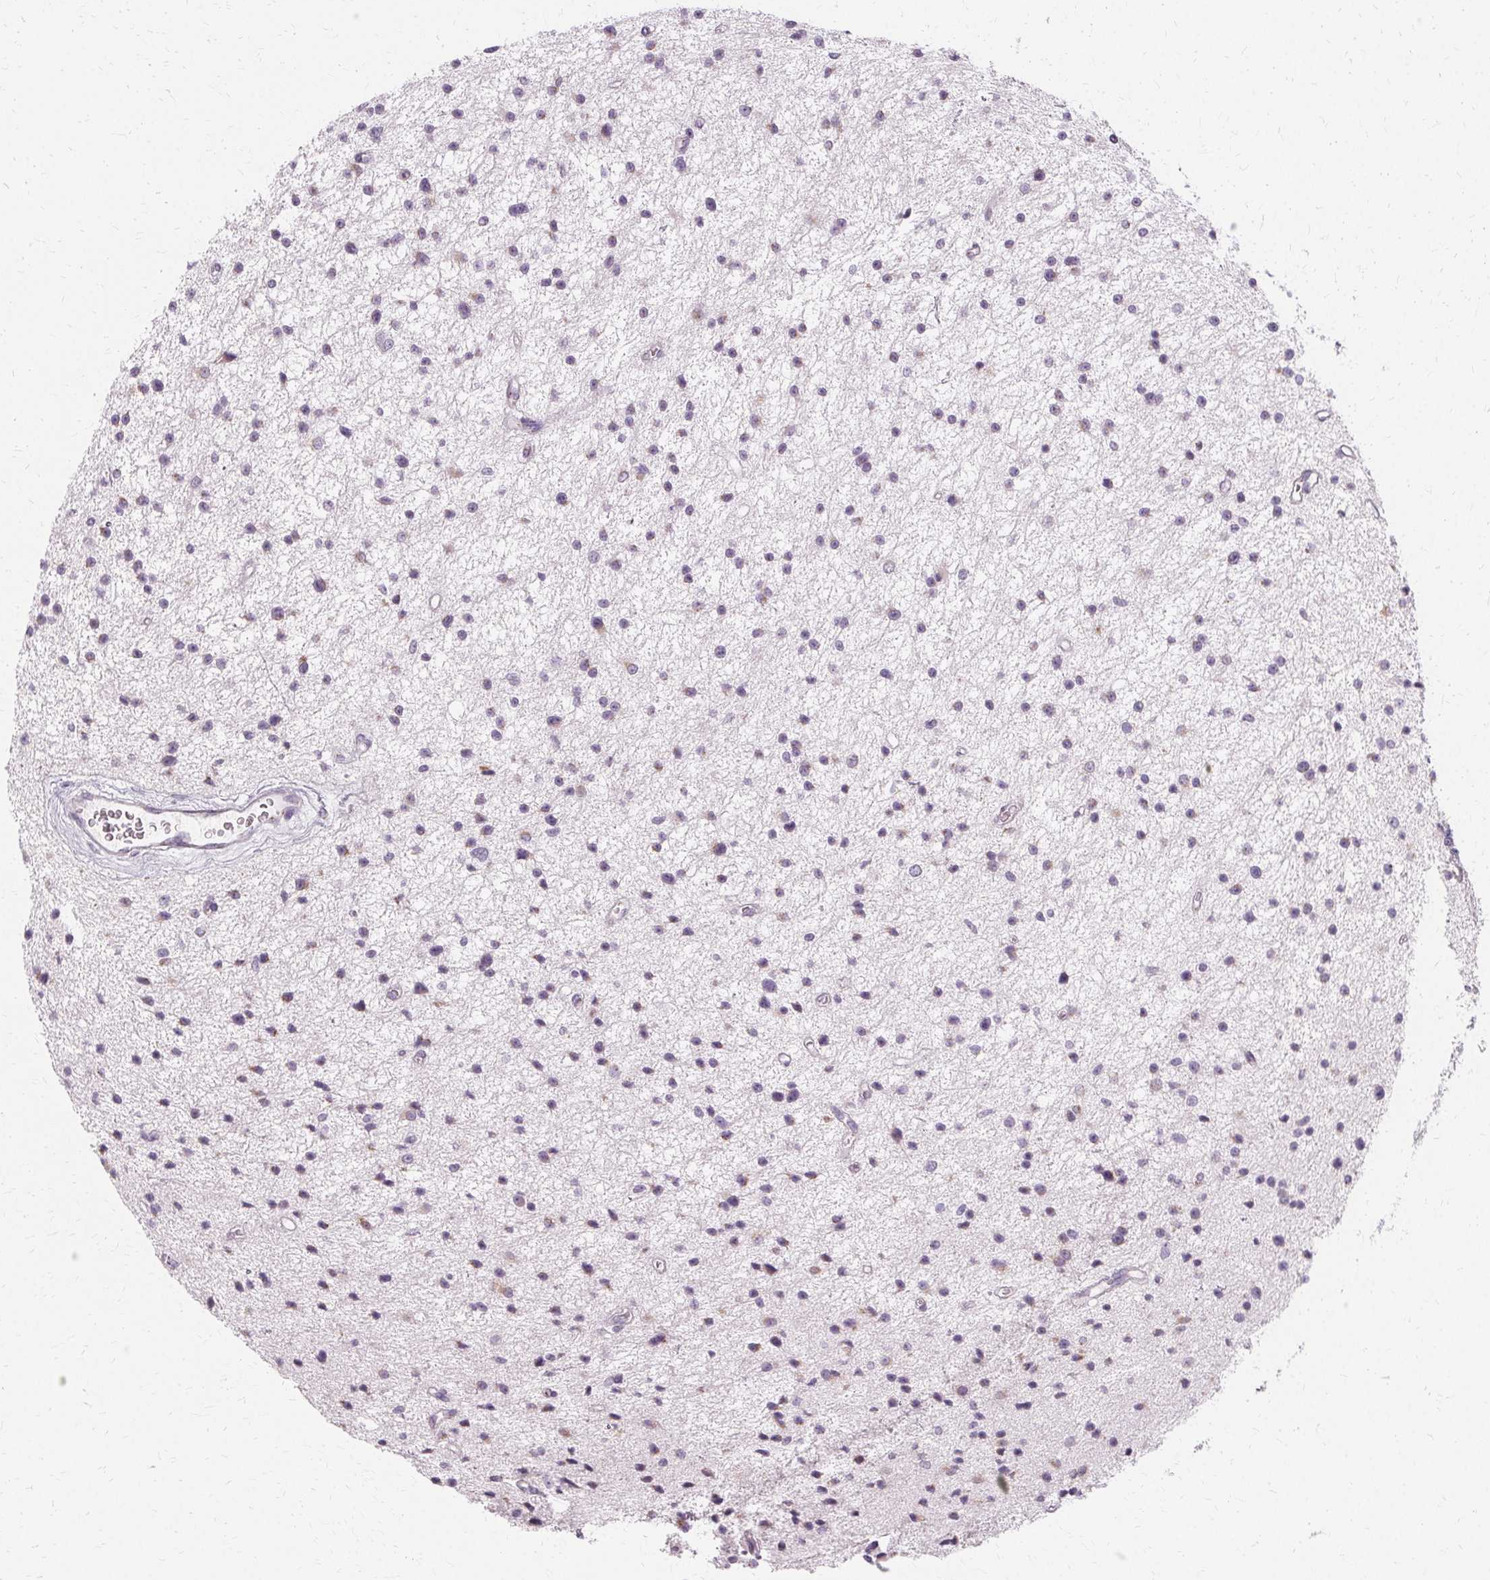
{"staining": {"intensity": "negative", "quantity": "none", "location": "none"}, "tissue": "glioma", "cell_type": "Tumor cells", "image_type": "cancer", "snomed": [{"axis": "morphology", "description": "Glioma, malignant, Low grade"}, {"axis": "topography", "description": "Brain"}], "caption": "This image is of malignant glioma (low-grade) stained with immunohistochemistry to label a protein in brown with the nuclei are counter-stained blue. There is no staining in tumor cells. (Brightfield microscopy of DAB immunohistochemistry at high magnification).", "gene": "FCRL3", "patient": {"sex": "male", "age": 43}}